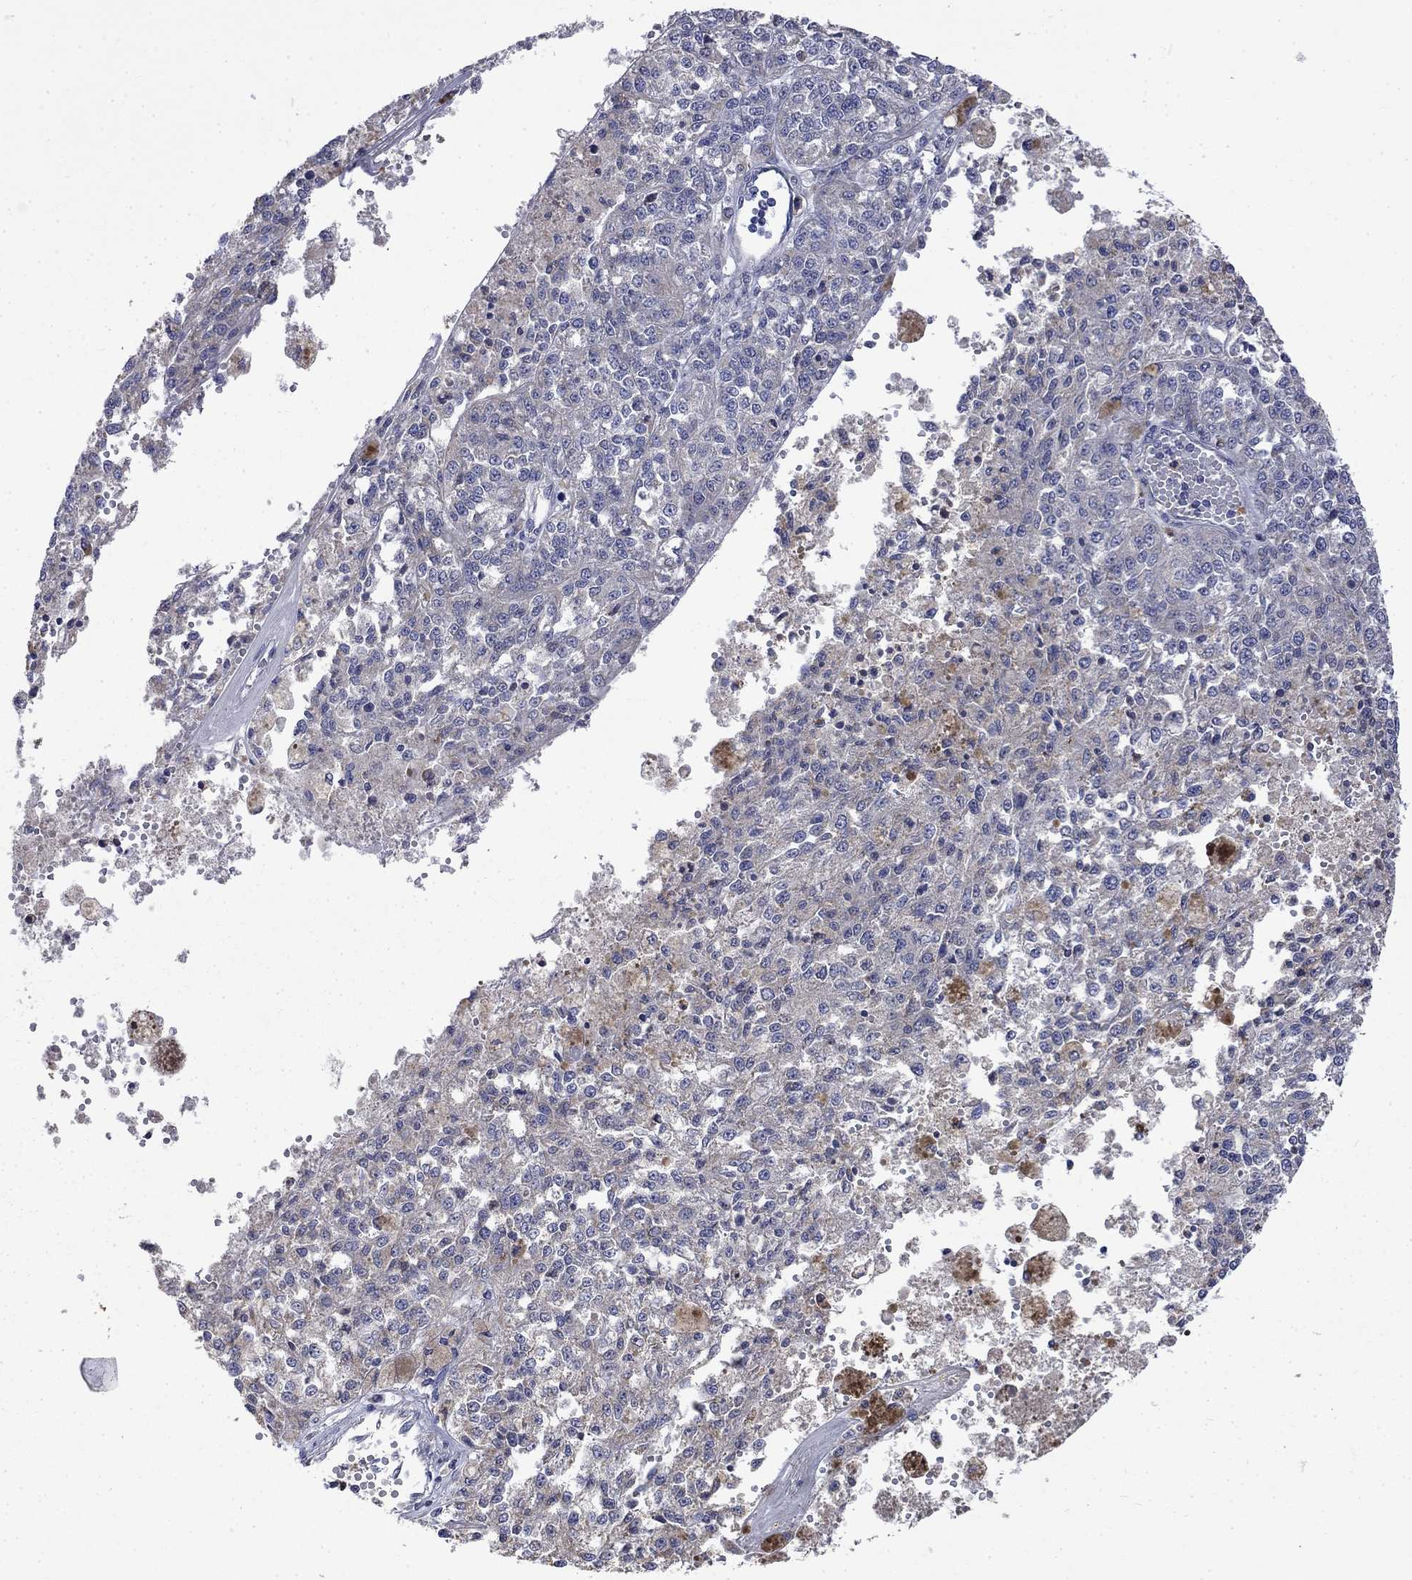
{"staining": {"intensity": "negative", "quantity": "none", "location": "none"}, "tissue": "melanoma", "cell_type": "Tumor cells", "image_type": "cancer", "snomed": [{"axis": "morphology", "description": "Malignant melanoma, Metastatic site"}, {"axis": "topography", "description": "Lymph node"}], "caption": "Malignant melanoma (metastatic site) was stained to show a protein in brown. There is no significant staining in tumor cells. (DAB IHC with hematoxylin counter stain).", "gene": "CAMKK2", "patient": {"sex": "female", "age": 64}}